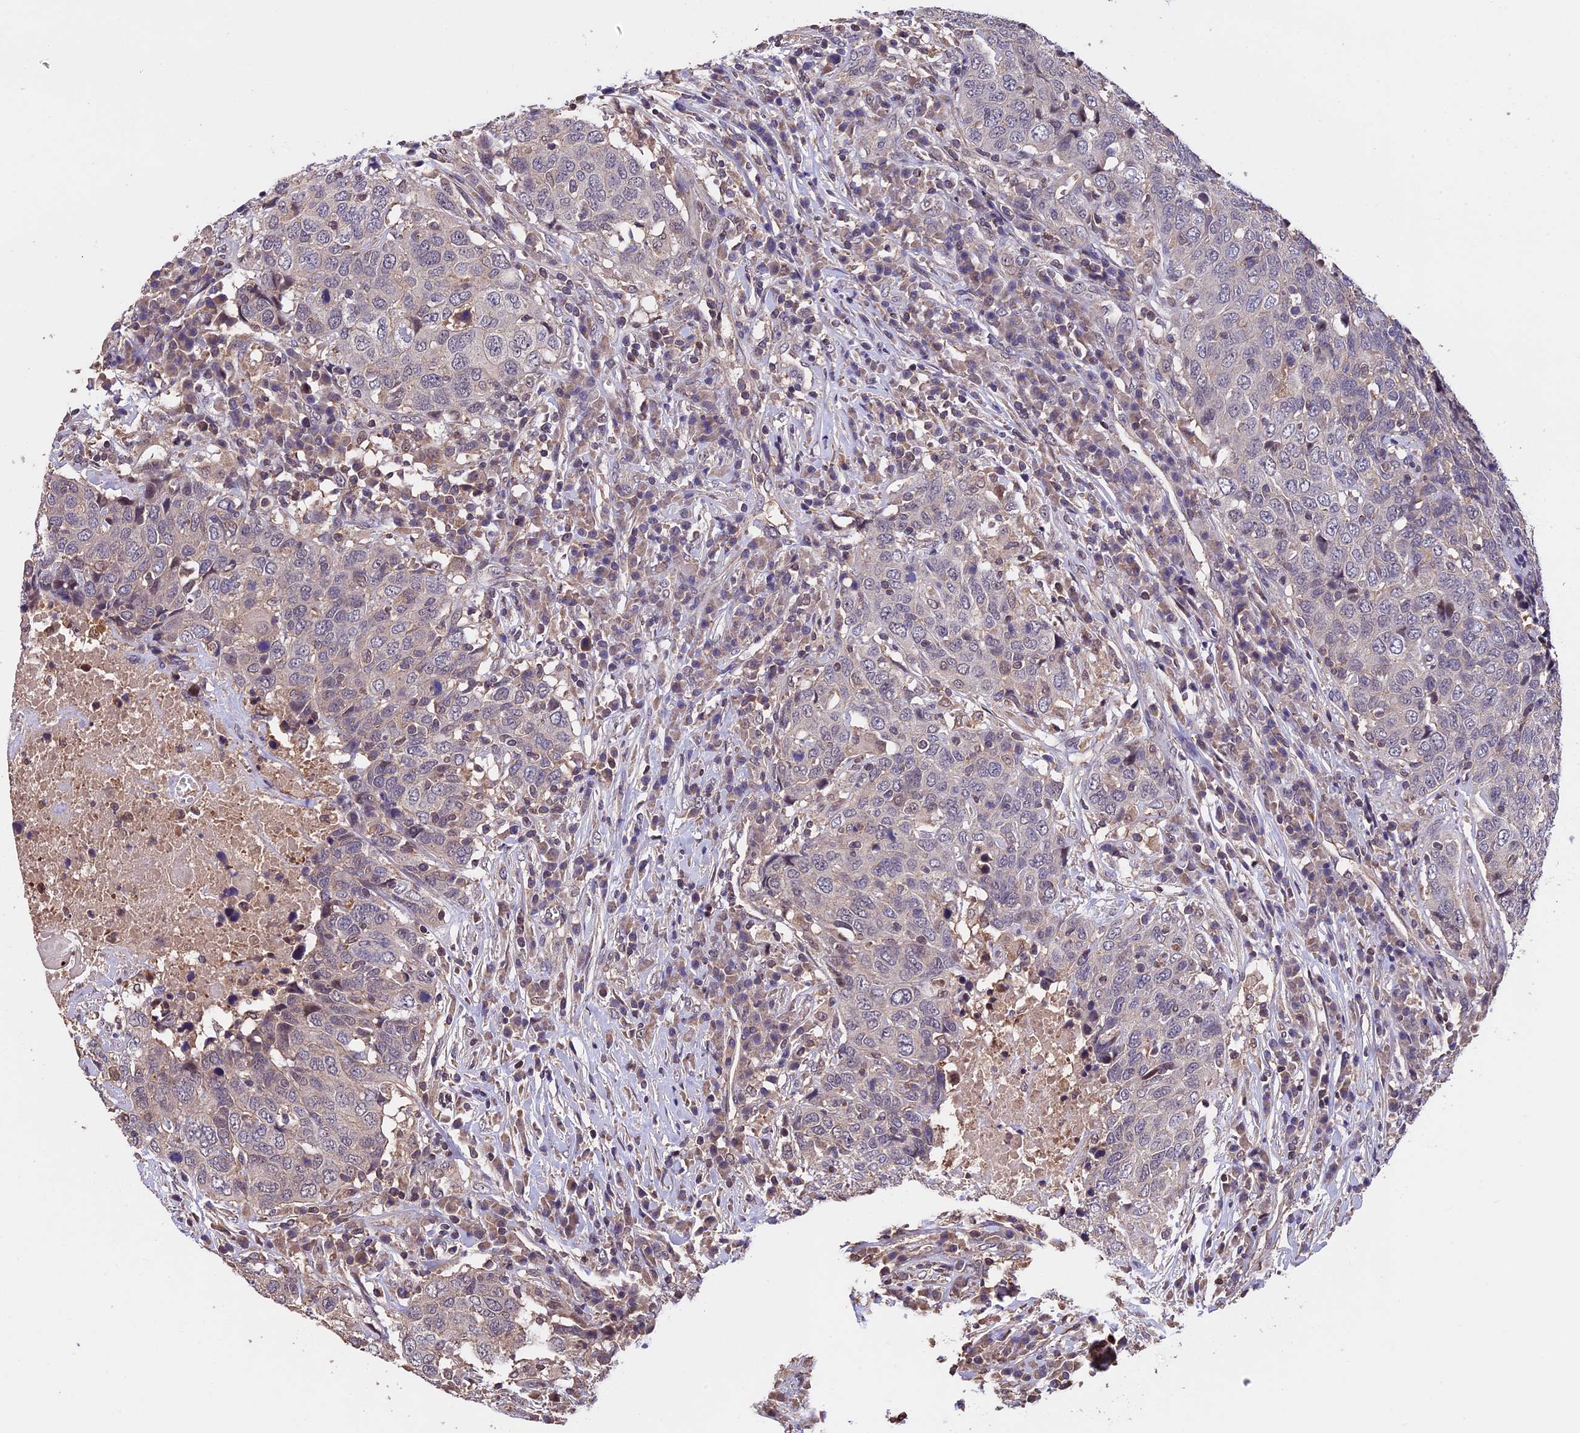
{"staining": {"intensity": "negative", "quantity": "none", "location": "none"}, "tissue": "head and neck cancer", "cell_type": "Tumor cells", "image_type": "cancer", "snomed": [{"axis": "morphology", "description": "Squamous cell carcinoma, NOS"}, {"axis": "topography", "description": "Head-Neck"}], "caption": "Human head and neck squamous cell carcinoma stained for a protein using immunohistochemistry reveals no positivity in tumor cells.", "gene": "PKD2L2", "patient": {"sex": "male", "age": 66}}